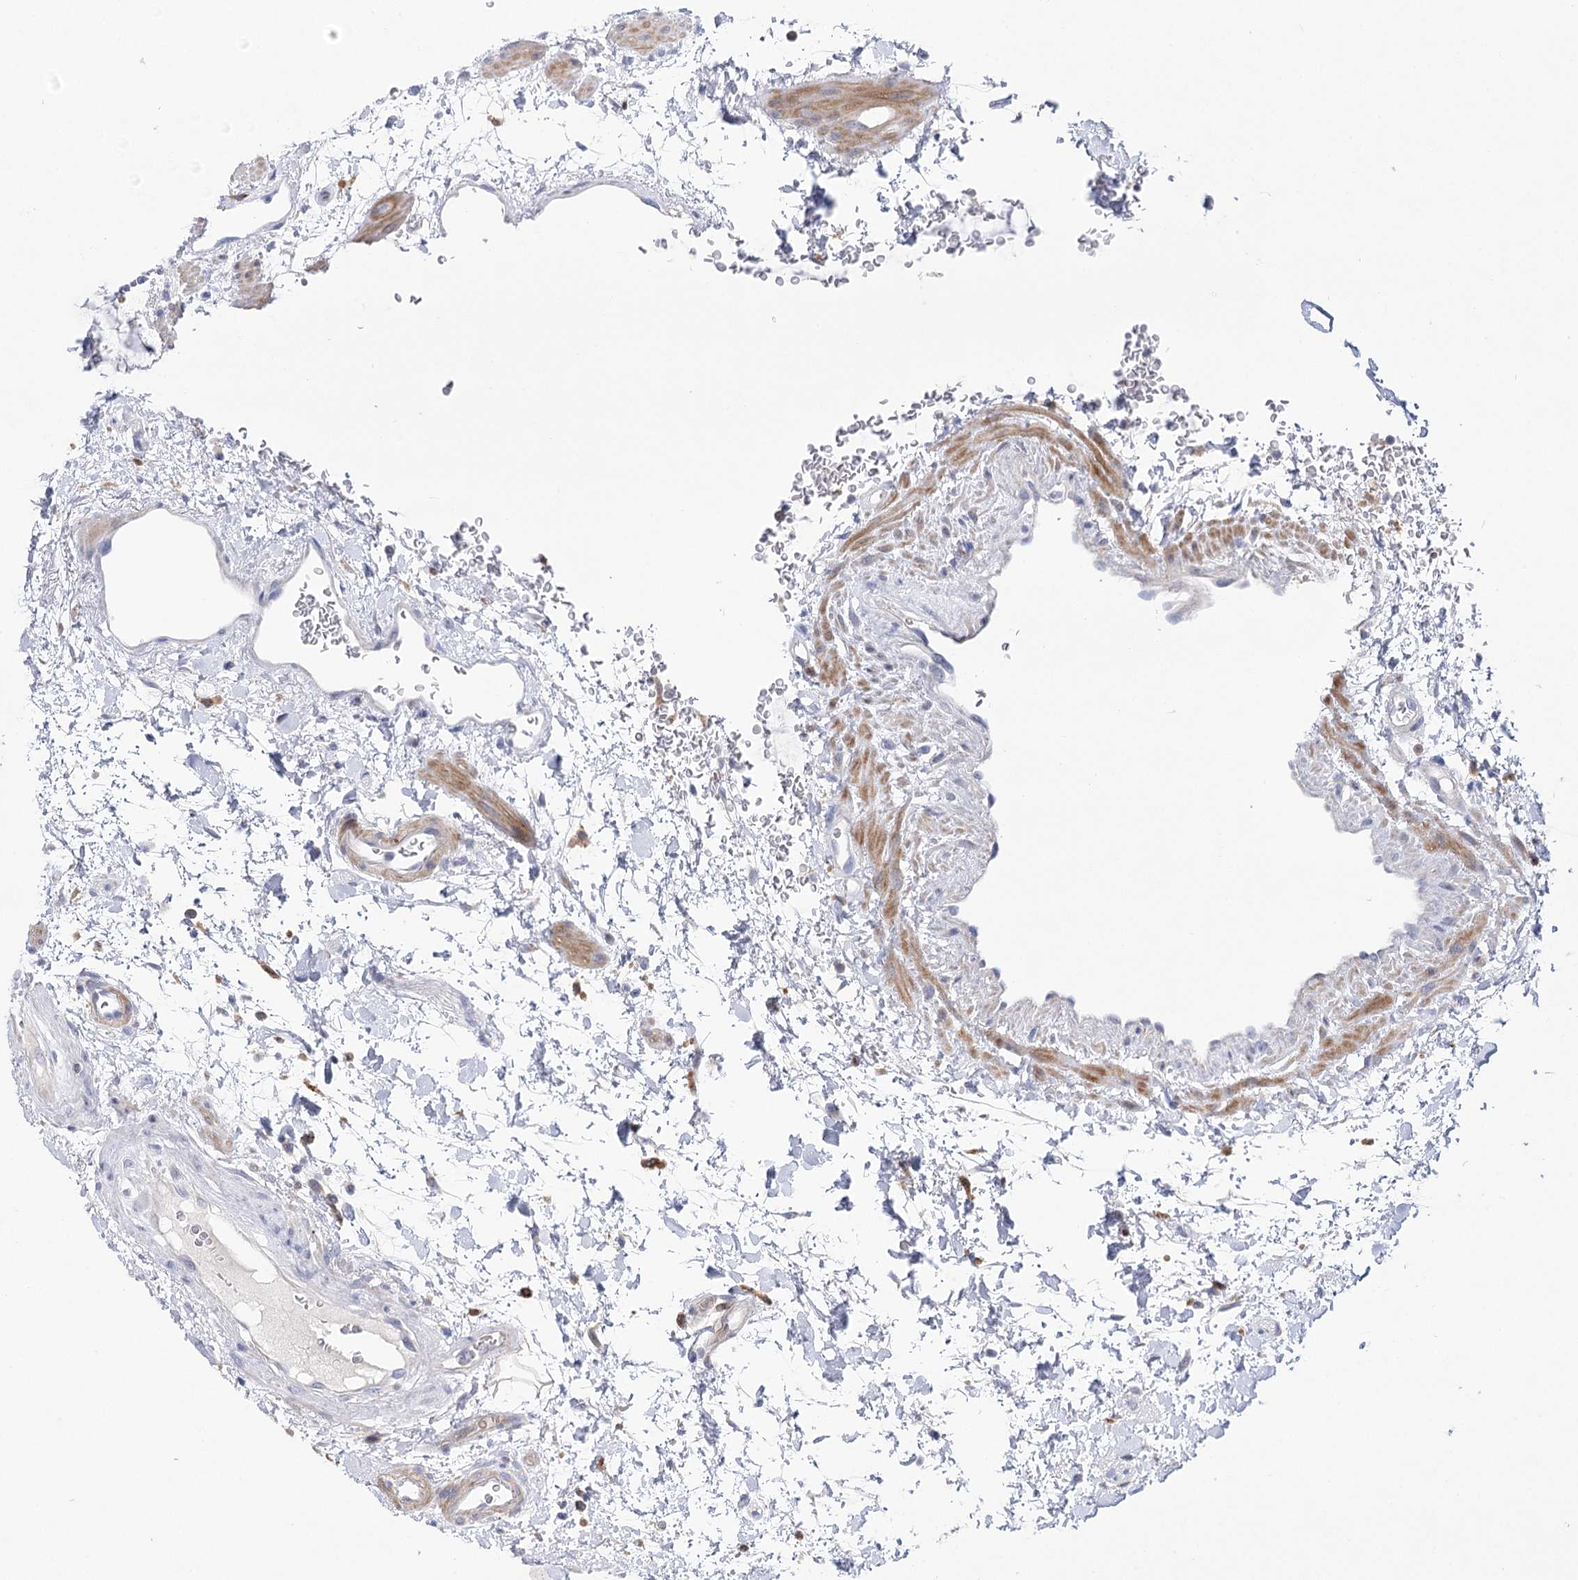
{"staining": {"intensity": "moderate", "quantity": "<25%", "location": "cytoplasmic/membranous"}, "tissue": "rectum", "cell_type": "Glandular cells", "image_type": "normal", "snomed": [{"axis": "morphology", "description": "Normal tissue, NOS"}, {"axis": "topography", "description": "Rectum"}], "caption": "This image reveals IHC staining of normal rectum, with low moderate cytoplasmic/membranous staining in approximately <25% of glandular cells.", "gene": "NRAP", "patient": {"sex": "male", "age": 51}}